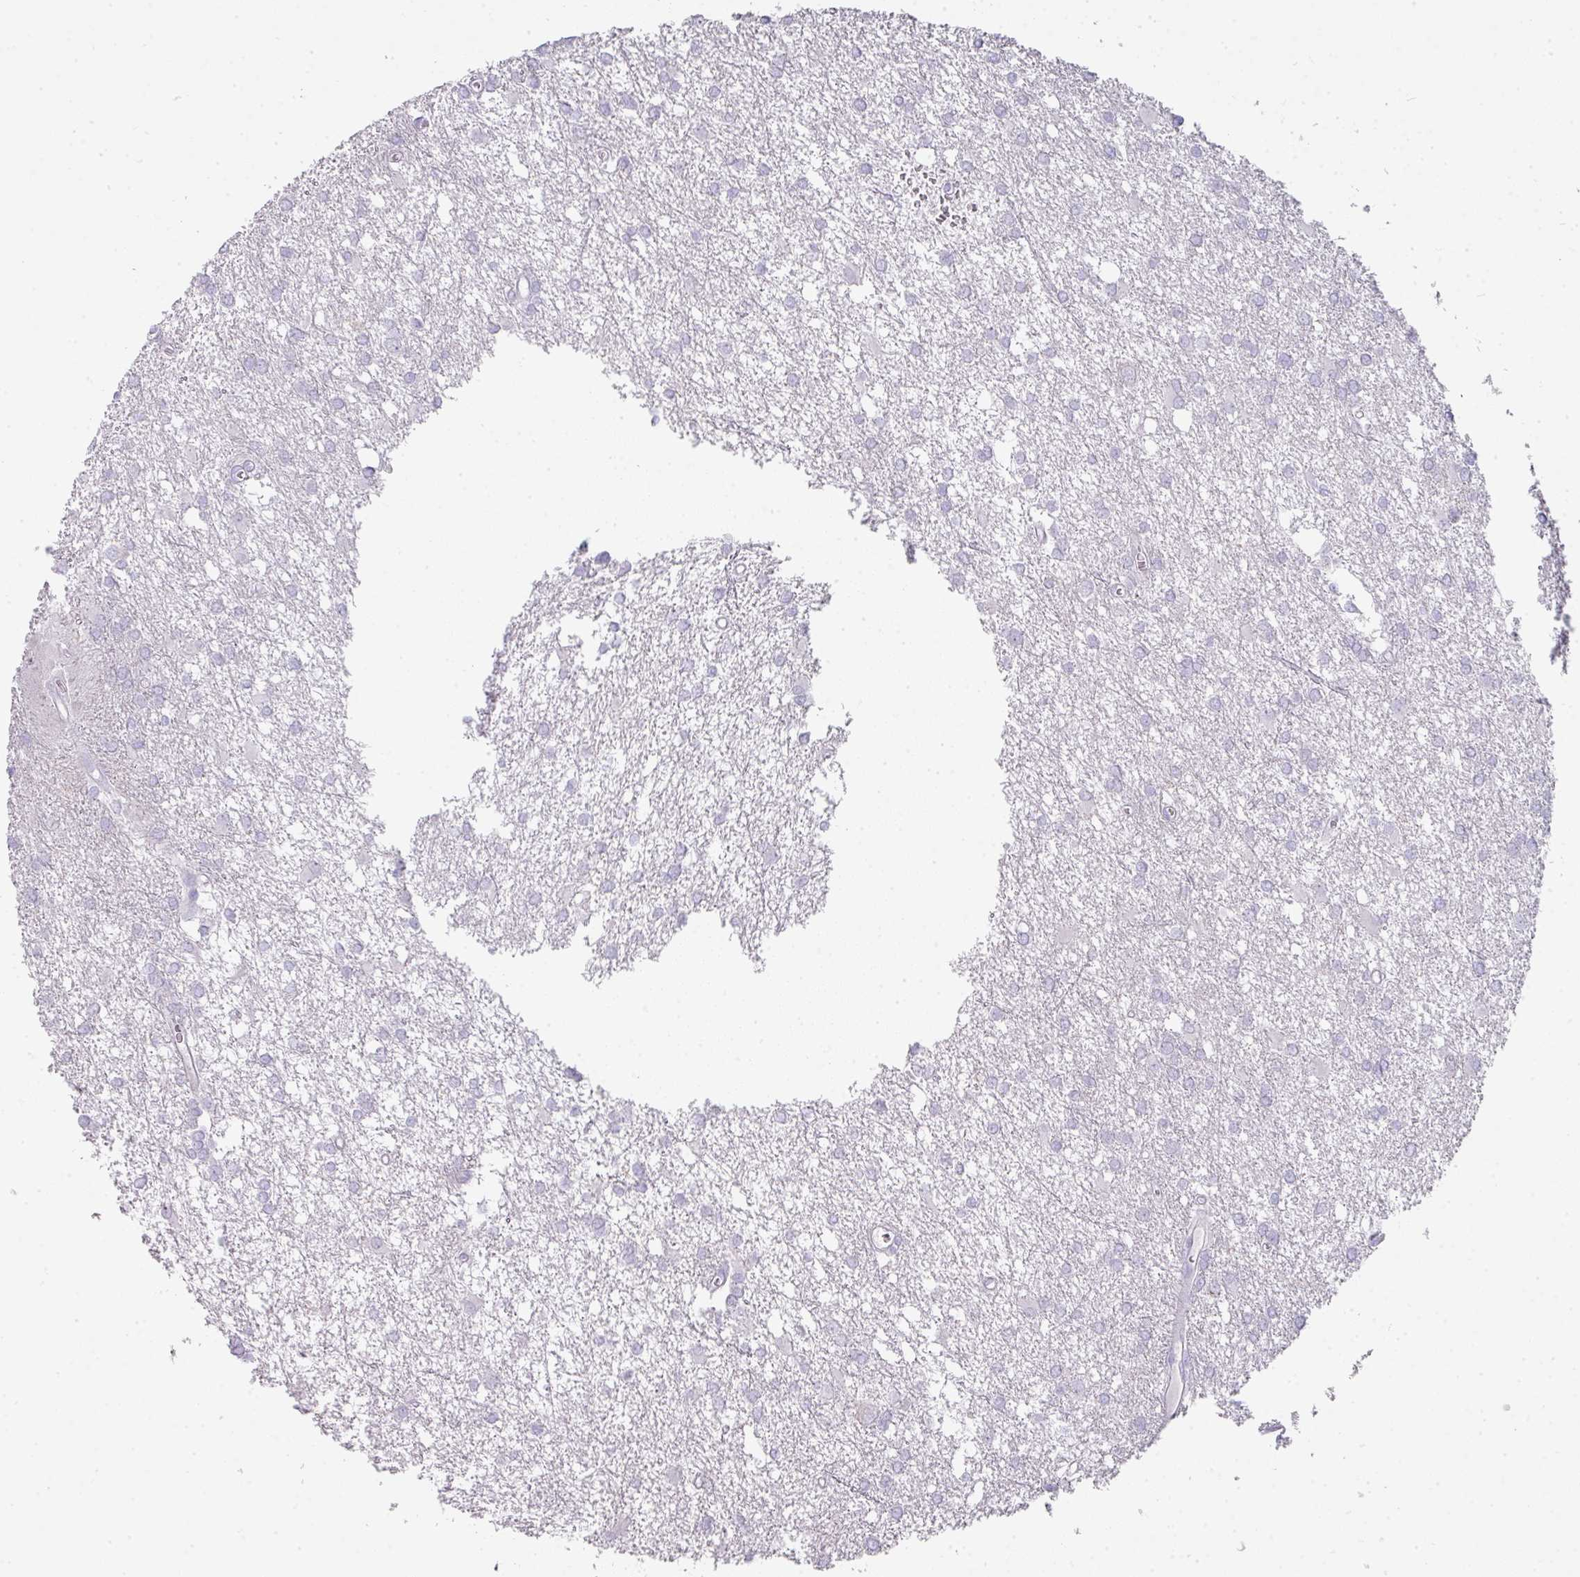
{"staining": {"intensity": "negative", "quantity": "none", "location": "none"}, "tissue": "glioma", "cell_type": "Tumor cells", "image_type": "cancer", "snomed": [{"axis": "morphology", "description": "Glioma, malignant, High grade"}, {"axis": "topography", "description": "Brain"}], "caption": "IHC of malignant glioma (high-grade) shows no expression in tumor cells.", "gene": "GLI4", "patient": {"sex": "male", "age": 48}}